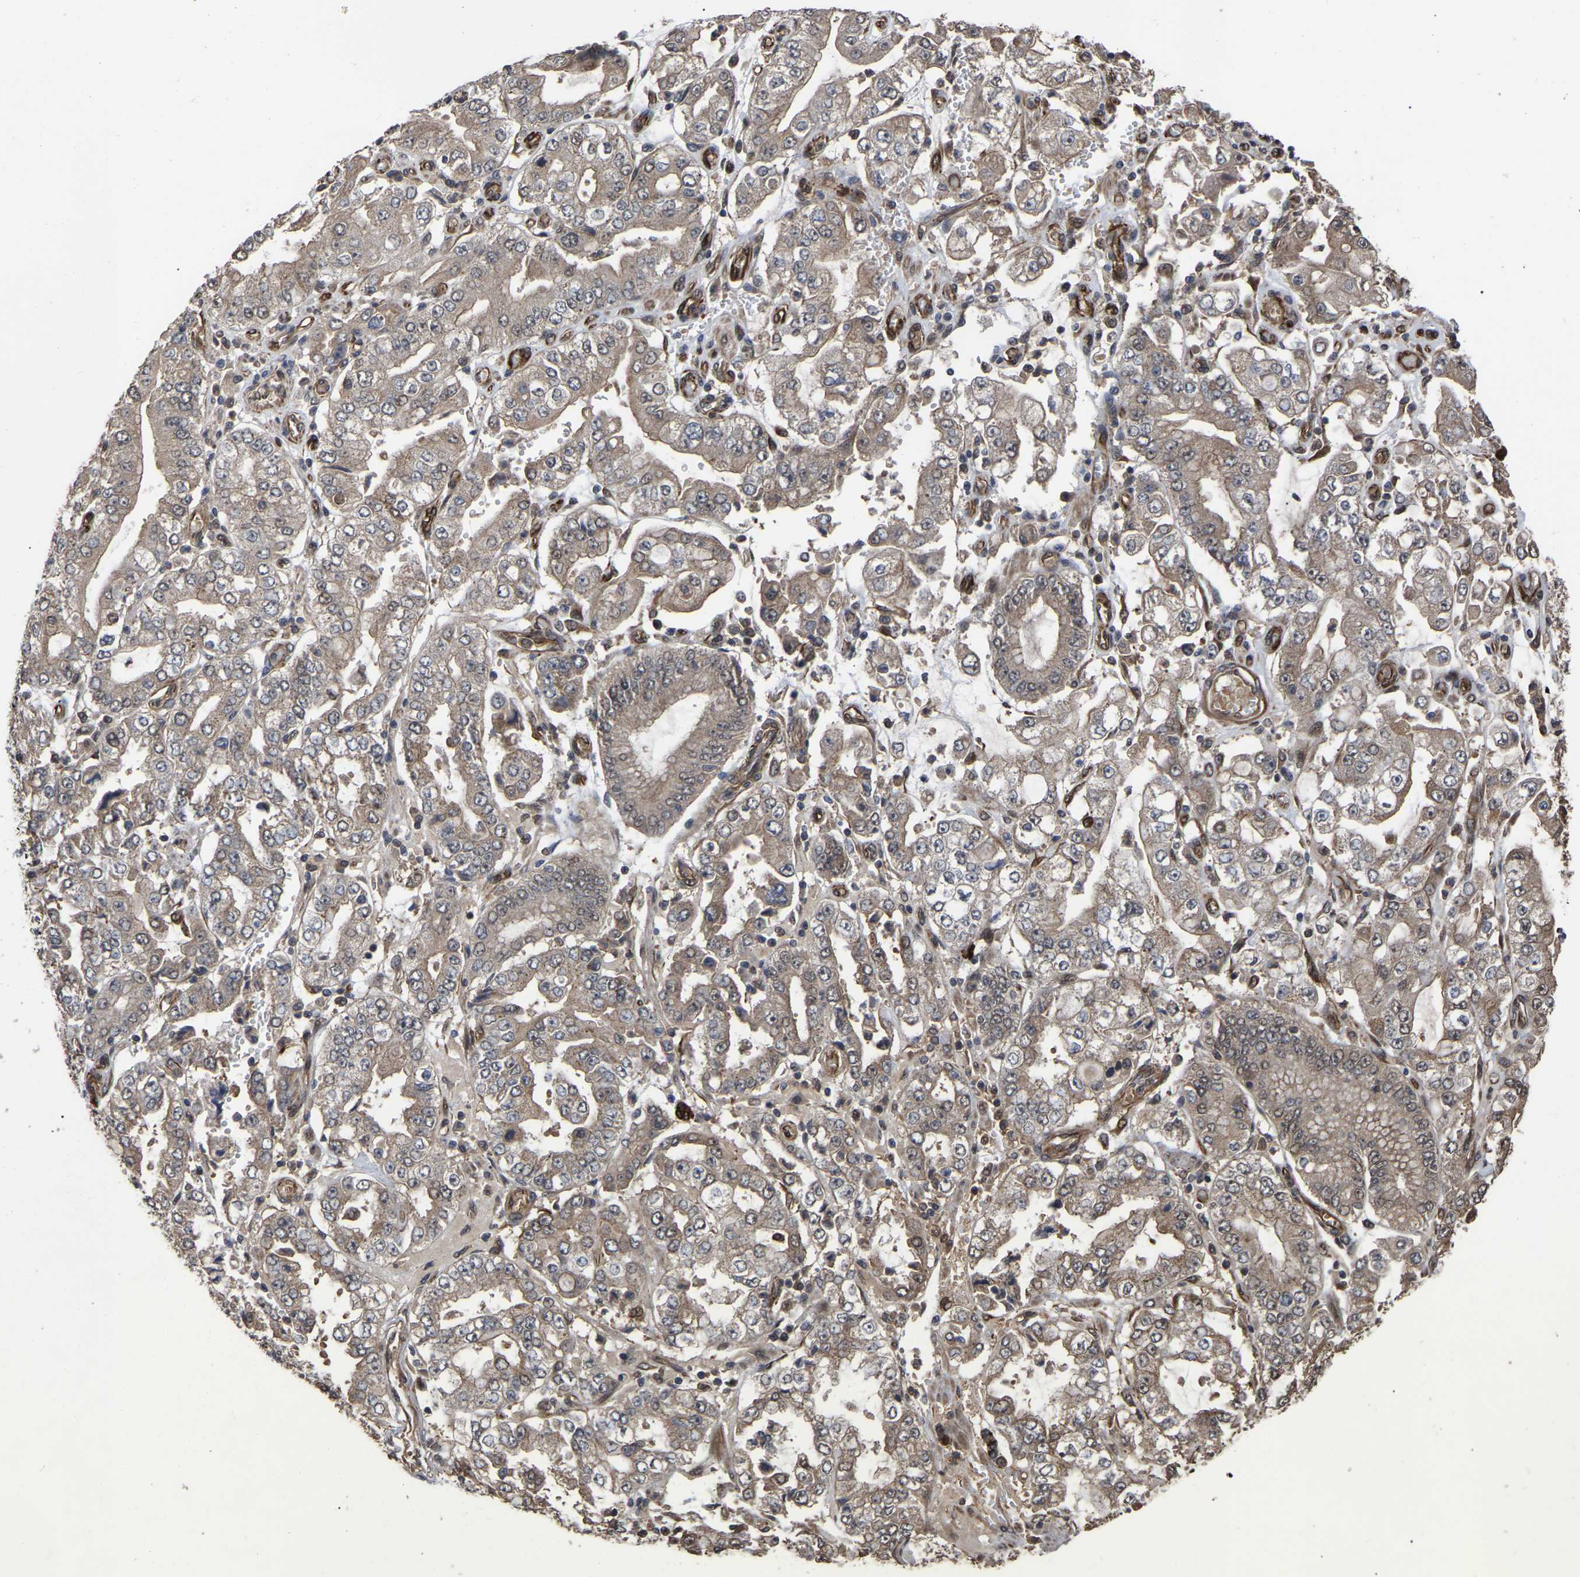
{"staining": {"intensity": "weak", "quantity": ">75%", "location": "cytoplasmic/membranous"}, "tissue": "stomach cancer", "cell_type": "Tumor cells", "image_type": "cancer", "snomed": [{"axis": "morphology", "description": "Adenocarcinoma, NOS"}, {"axis": "topography", "description": "Stomach"}], "caption": "Immunohistochemistry of stomach adenocarcinoma reveals low levels of weak cytoplasmic/membranous expression in approximately >75% of tumor cells.", "gene": "FAM161B", "patient": {"sex": "male", "age": 76}}